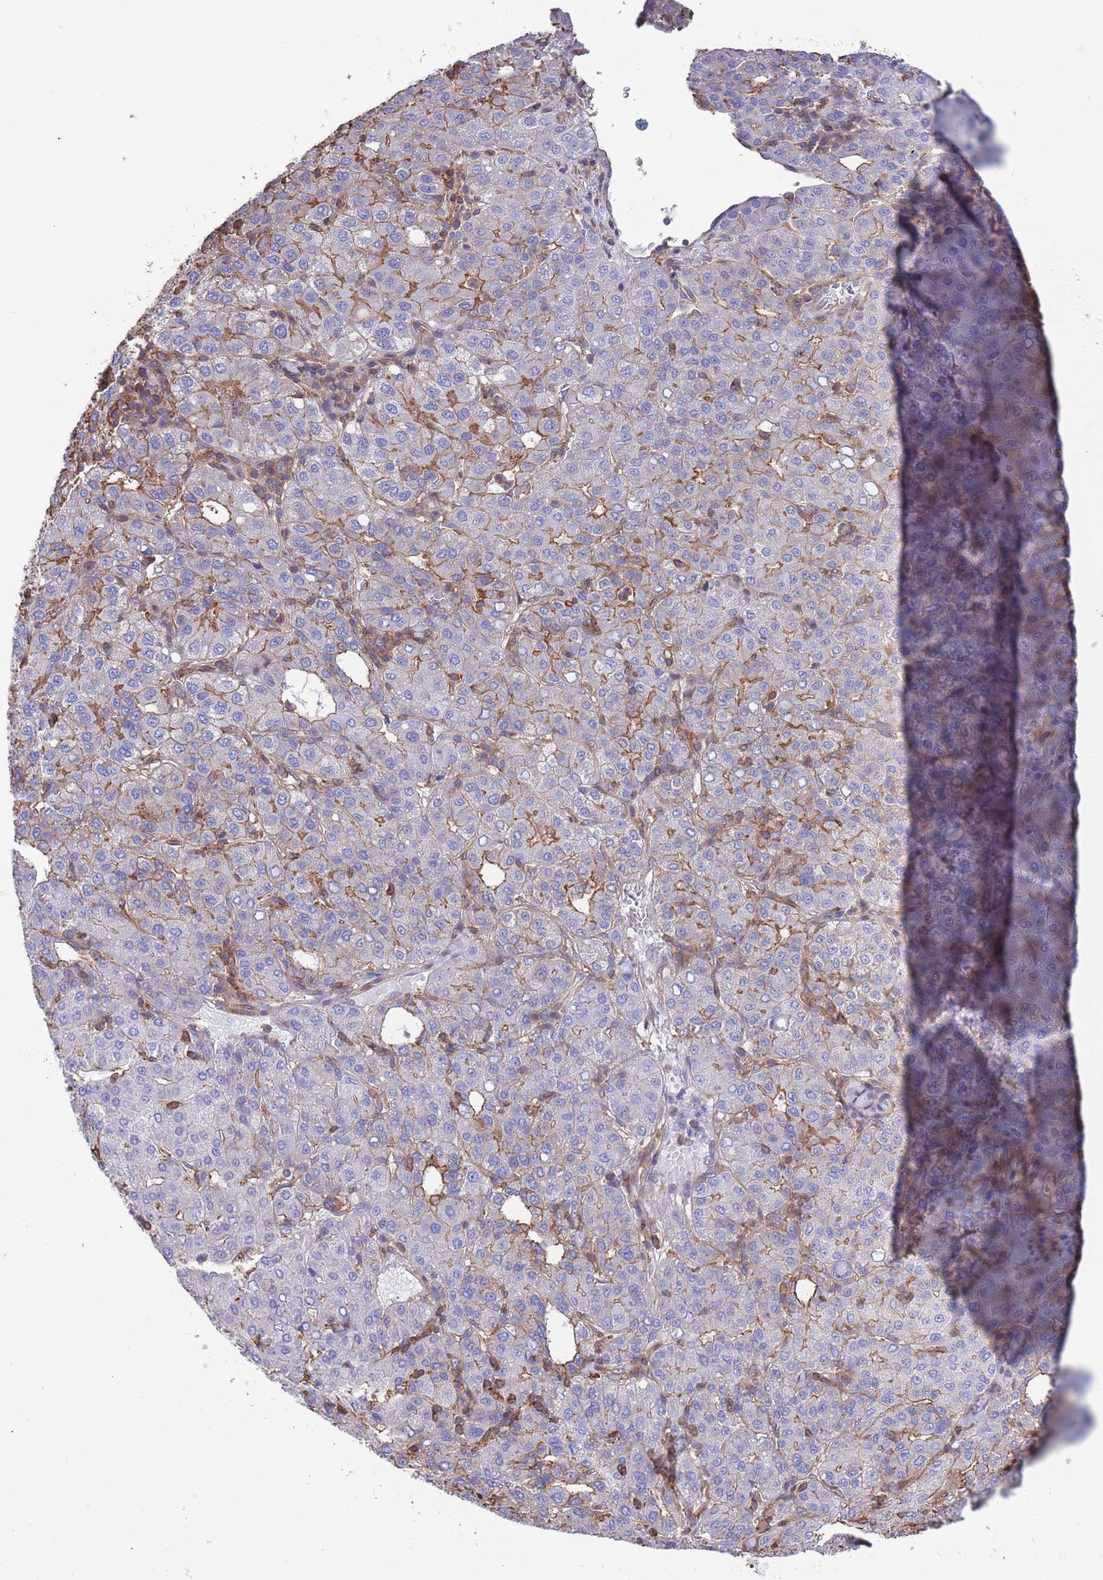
{"staining": {"intensity": "moderate", "quantity": "<25%", "location": "cytoplasmic/membranous"}, "tissue": "liver cancer", "cell_type": "Tumor cells", "image_type": "cancer", "snomed": [{"axis": "morphology", "description": "Carcinoma, Hepatocellular, NOS"}, {"axis": "topography", "description": "Liver"}], "caption": "Liver cancer (hepatocellular carcinoma) was stained to show a protein in brown. There is low levels of moderate cytoplasmic/membranous staining in about <25% of tumor cells. The staining is performed using DAB brown chromogen to label protein expression. The nuclei are counter-stained blue using hematoxylin.", "gene": "LRRN4CL", "patient": {"sex": "male", "age": 65}}